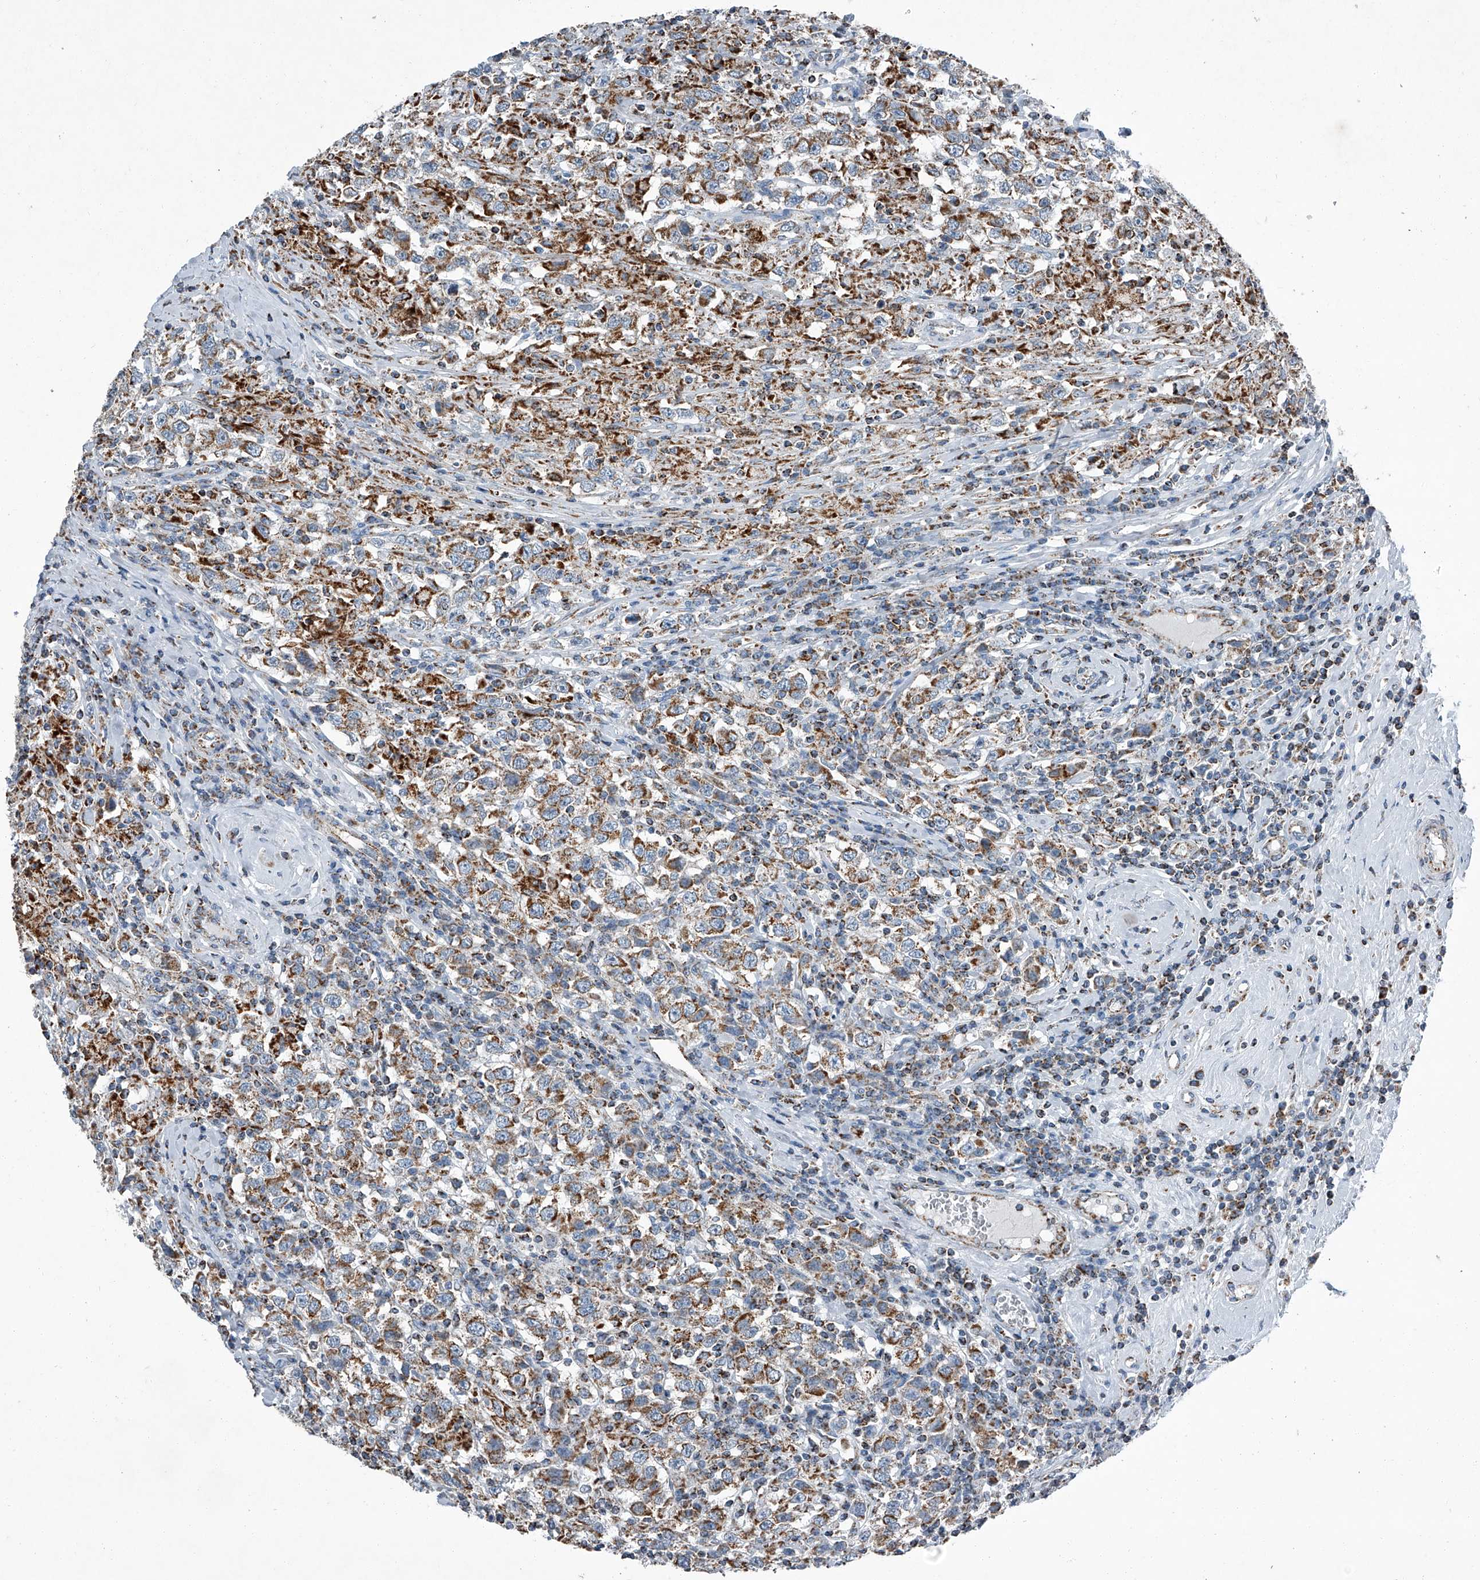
{"staining": {"intensity": "moderate", "quantity": ">75%", "location": "cytoplasmic/membranous"}, "tissue": "testis cancer", "cell_type": "Tumor cells", "image_type": "cancer", "snomed": [{"axis": "morphology", "description": "Seminoma, NOS"}, {"axis": "topography", "description": "Testis"}], "caption": "Tumor cells display moderate cytoplasmic/membranous positivity in approximately >75% of cells in testis cancer (seminoma). Using DAB (brown) and hematoxylin (blue) stains, captured at high magnification using brightfield microscopy.", "gene": "CHRNA7", "patient": {"sex": "male", "age": 41}}